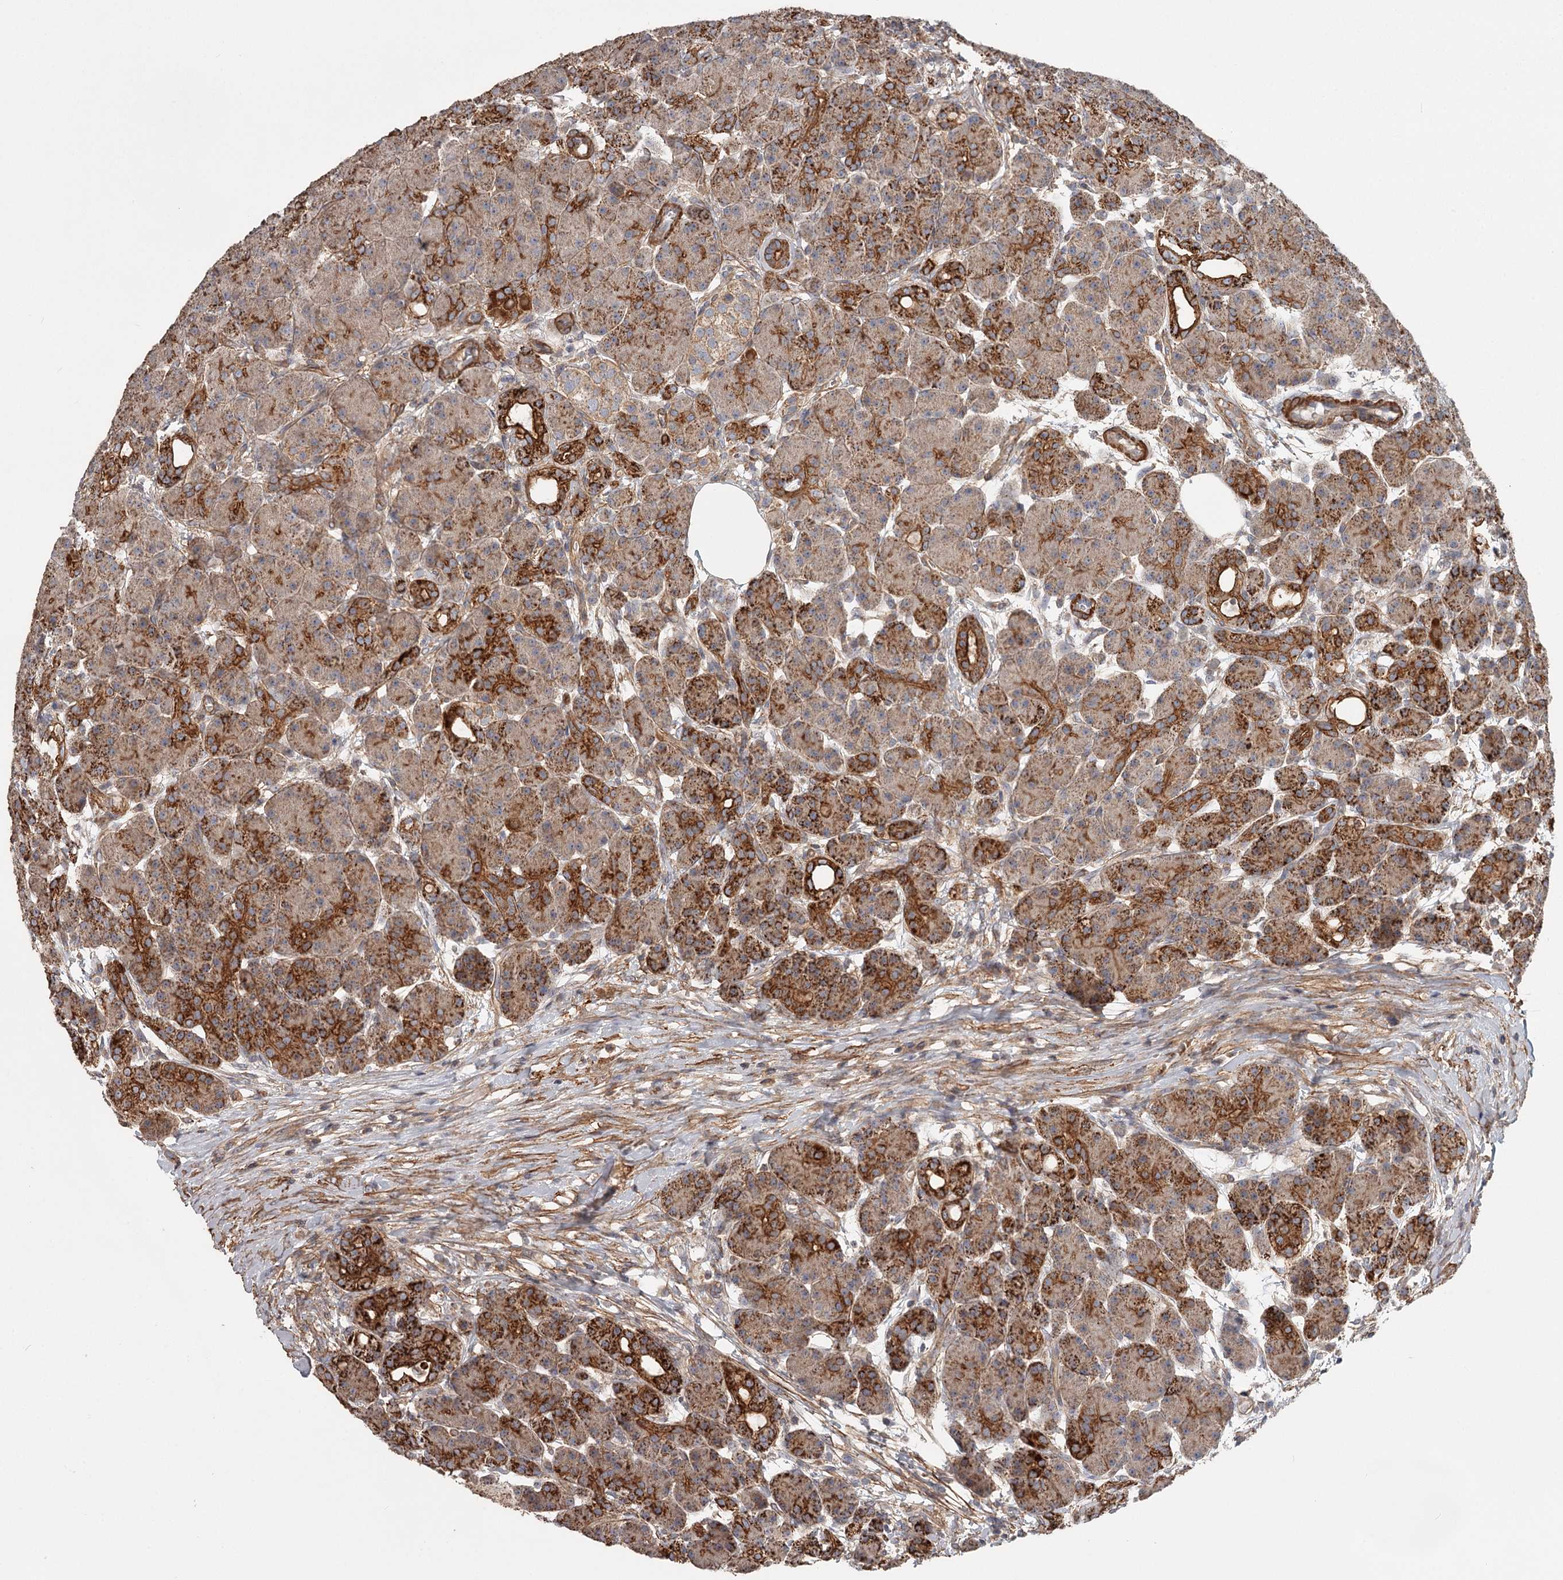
{"staining": {"intensity": "moderate", "quantity": ">75%", "location": "cytoplasmic/membranous"}, "tissue": "pancreas", "cell_type": "Exocrine glandular cells", "image_type": "normal", "snomed": [{"axis": "morphology", "description": "Normal tissue, NOS"}, {"axis": "topography", "description": "Pancreas"}], "caption": "This photomicrograph exhibits immunohistochemistry staining of unremarkable pancreas, with medium moderate cytoplasmic/membranous positivity in about >75% of exocrine glandular cells.", "gene": "DHRS9", "patient": {"sex": "male", "age": 63}}